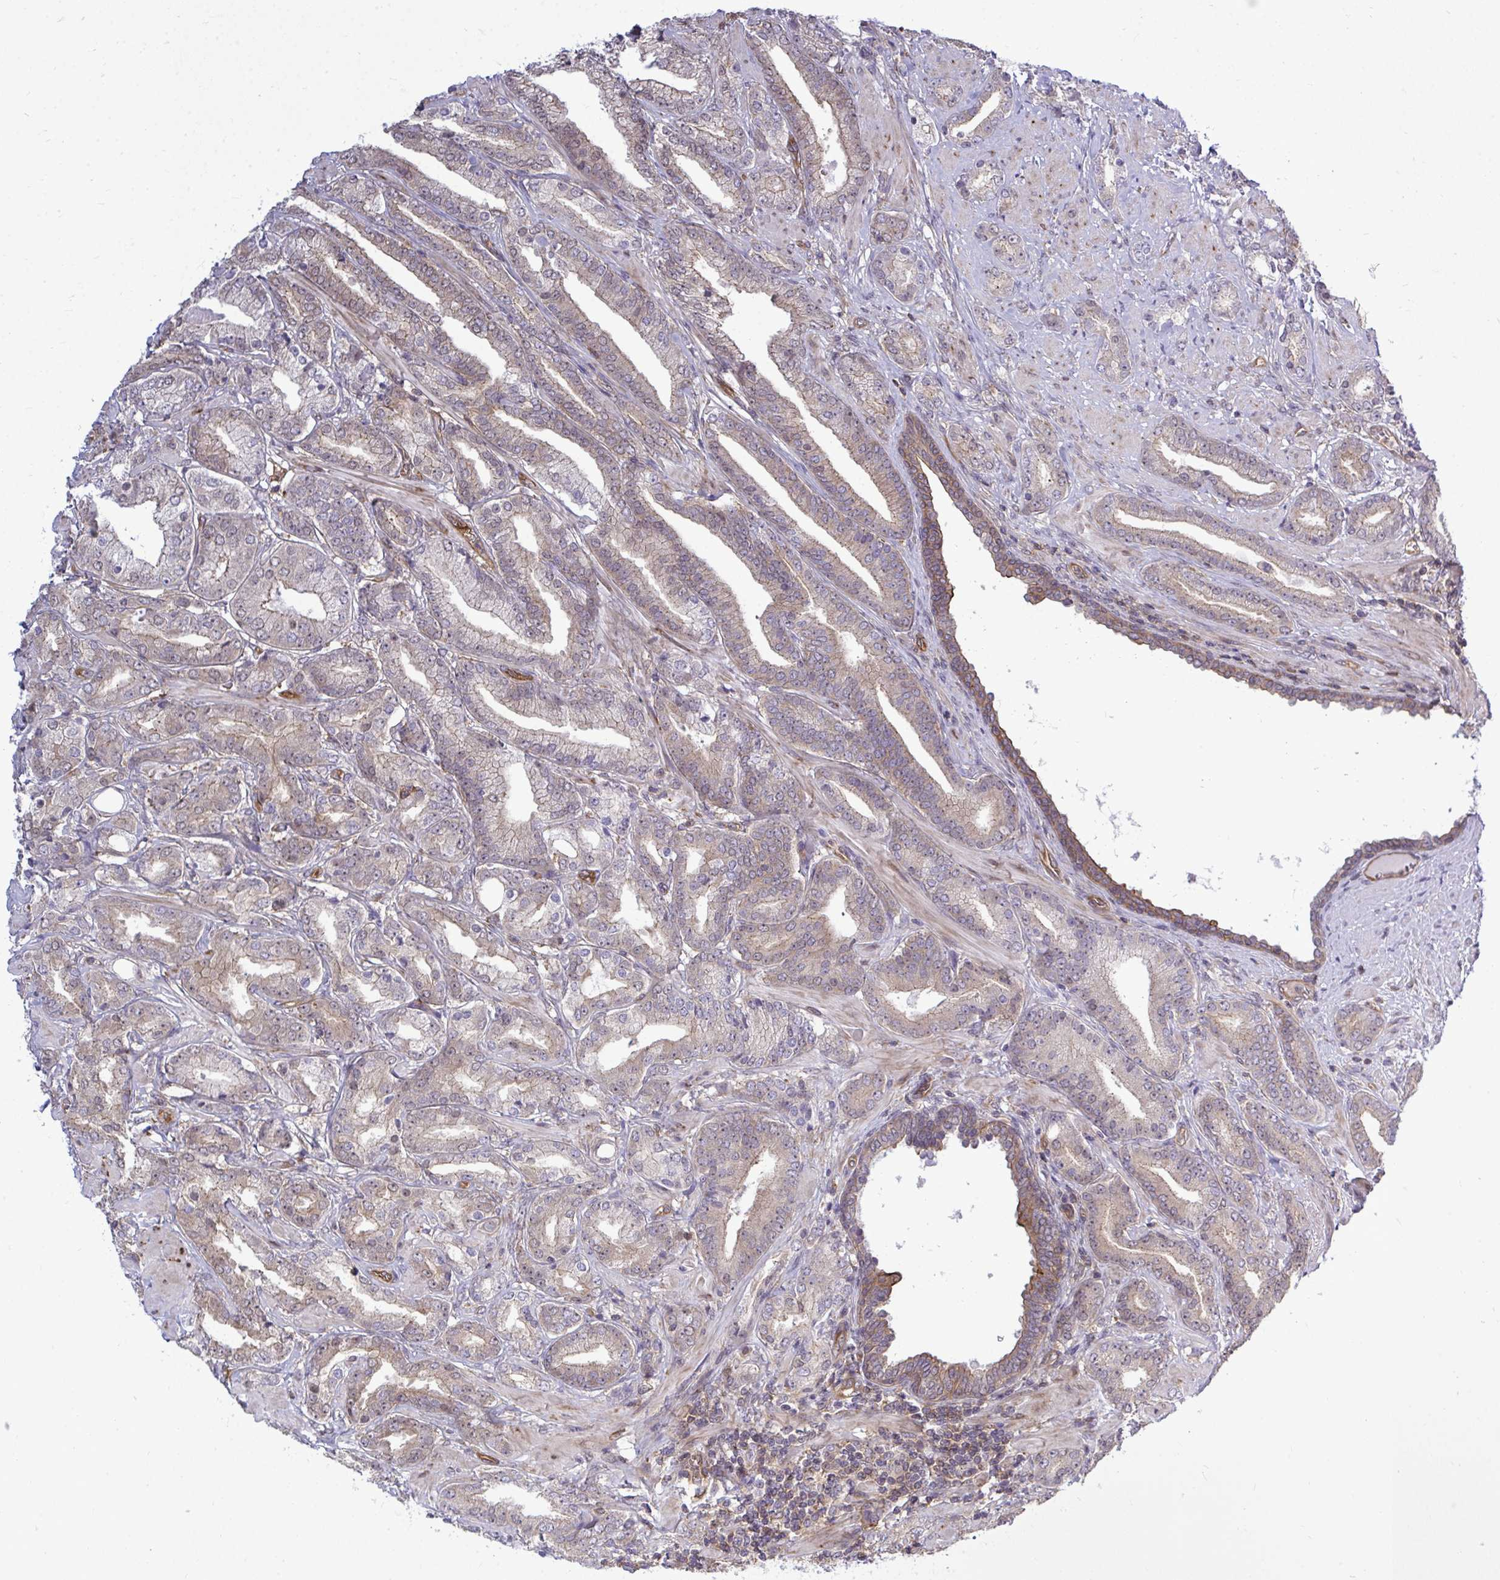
{"staining": {"intensity": "weak", "quantity": "25%-75%", "location": "cytoplasmic/membranous"}, "tissue": "prostate cancer", "cell_type": "Tumor cells", "image_type": "cancer", "snomed": [{"axis": "morphology", "description": "Adenocarcinoma, High grade"}, {"axis": "topography", "description": "Prostate"}], "caption": "A high-resolution photomicrograph shows immunohistochemistry staining of prostate cancer (adenocarcinoma (high-grade)), which exhibits weak cytoplasmic/membranous expression in approximately 25%-75% of tumor cells.", "gene": "FUT10", "patient": {"sex": "male", "age": 56}}